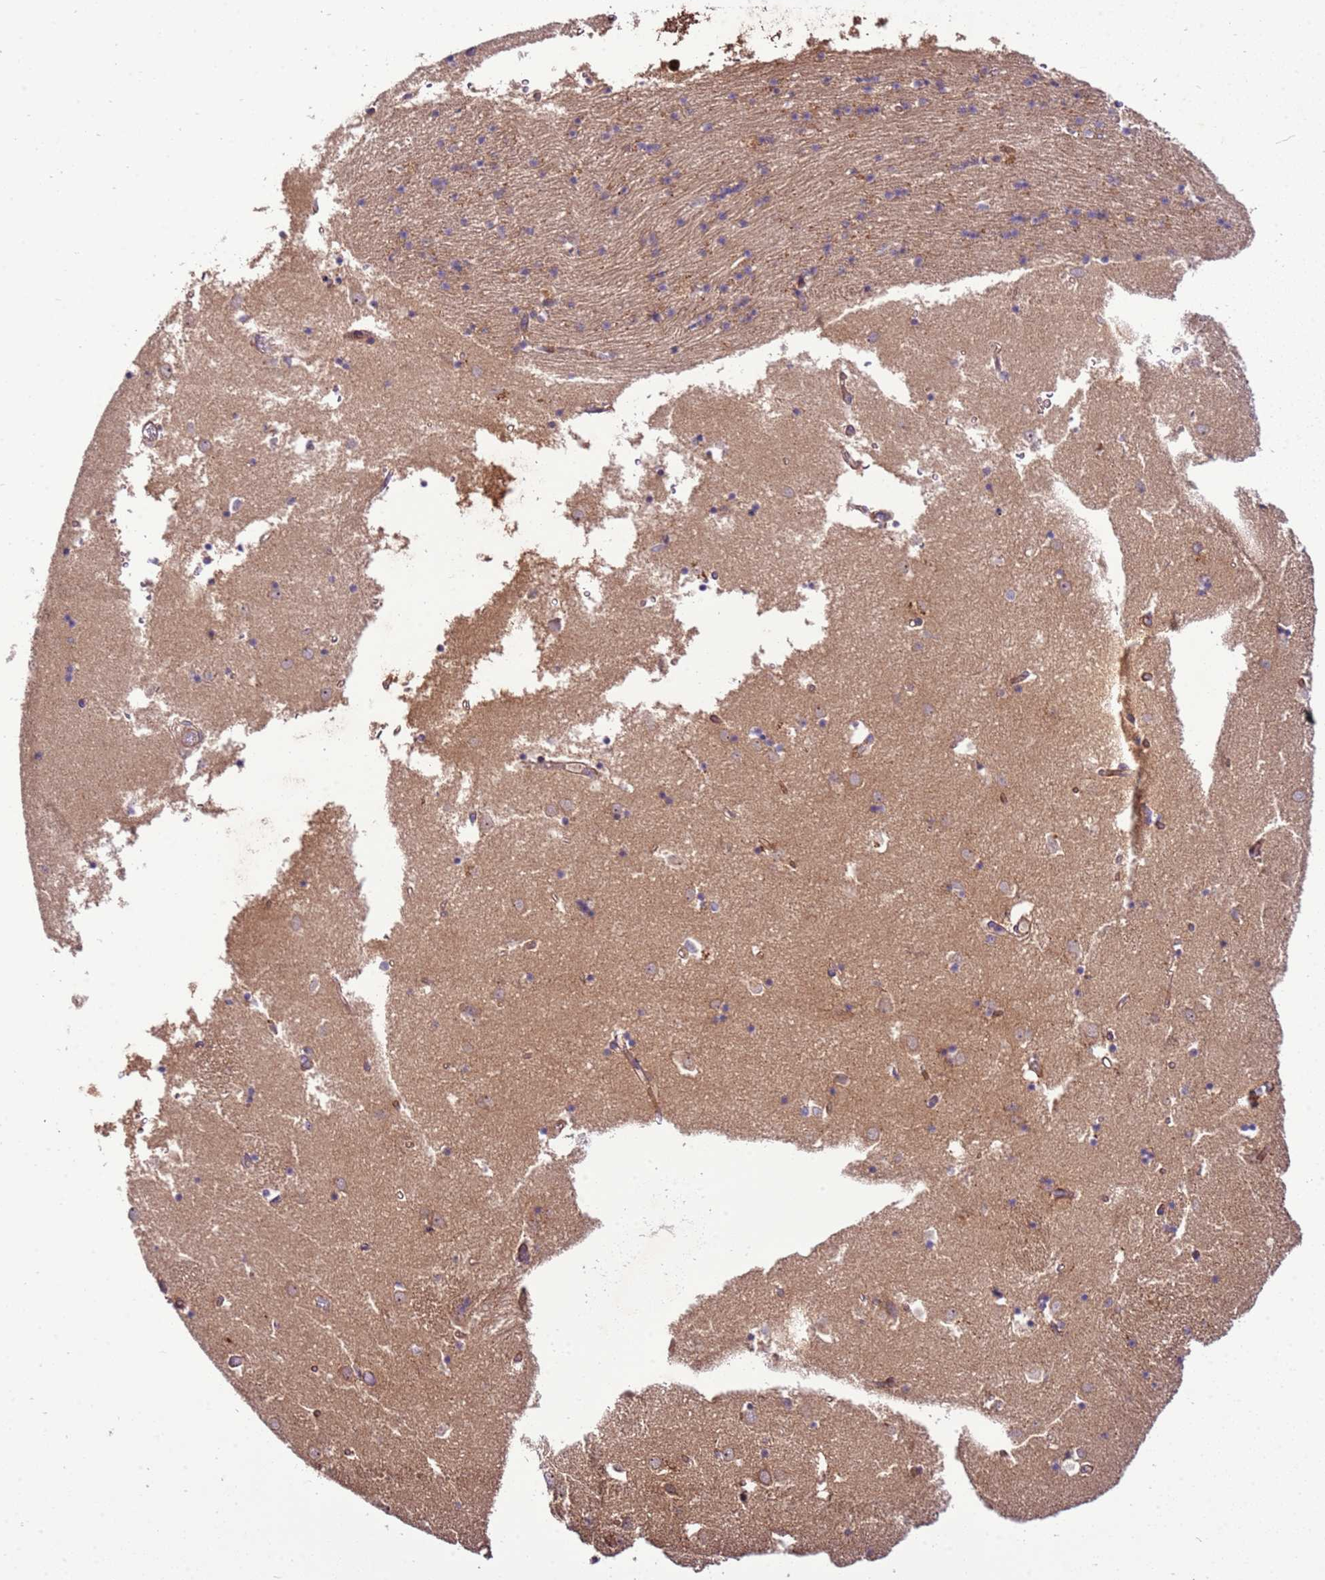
{"staining": {"intensity": "weak", "quantity": "25%-75%", "location": "cytoplasmic/membranous"}, "tissue": "caudate", "cell_type": "Glial cells", "image_type": "normal", "snomed": [{"axis": "morphology", "description": "Normal tissue, NOS"}, {"axis": "topography", "description": "Lateral ventricle wall"}], "caption": "IHC of unremarkable human caudate reveals low levels of weak cytoplasmic/membranous staining in approximately 25%-75% of glial cells.", "gene": "ZNF624", "patient": {"sex": "male", "age": 70}}